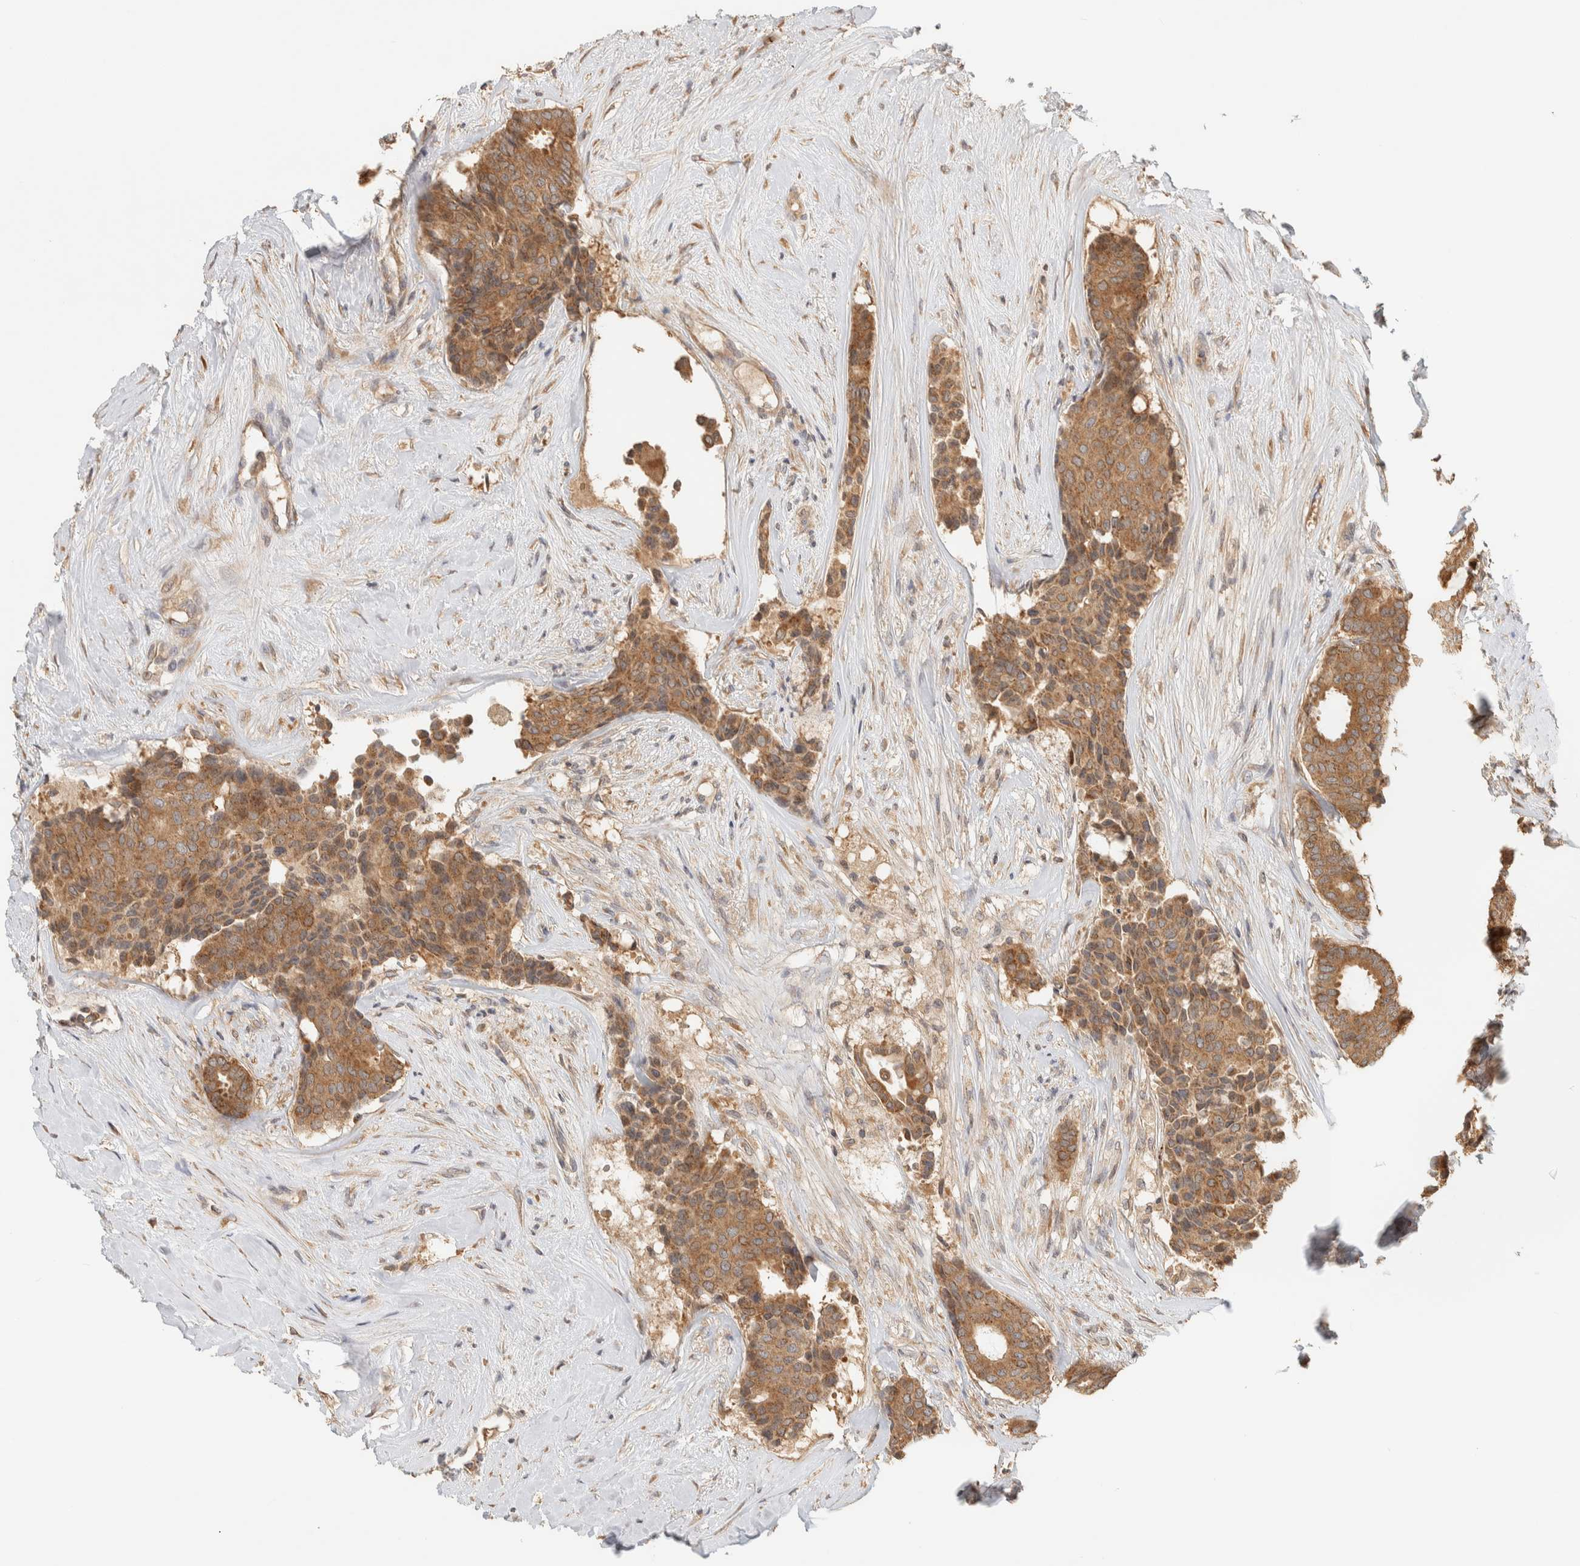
{"staining": {"intensity": "moderate", "quantity": ">75%", "location": "cytoplasmic/membranous"}, "tissue": "breast cancer", "cell_type": "Tumor cells", "image_type": "cancer", "snomed": [{"axis": "morphology", "description": "Duct carcinoma"}, {"axis": "topography", "description": "Breast"}], "caption": "An image of infiltrating ductal carcinoma (breast) stained for a protein reveals moderate cytoplasmic/membranous brown staining in tumor cells.", "gene": "TTI2", "patient": {"sex": "female", "age": 75}}